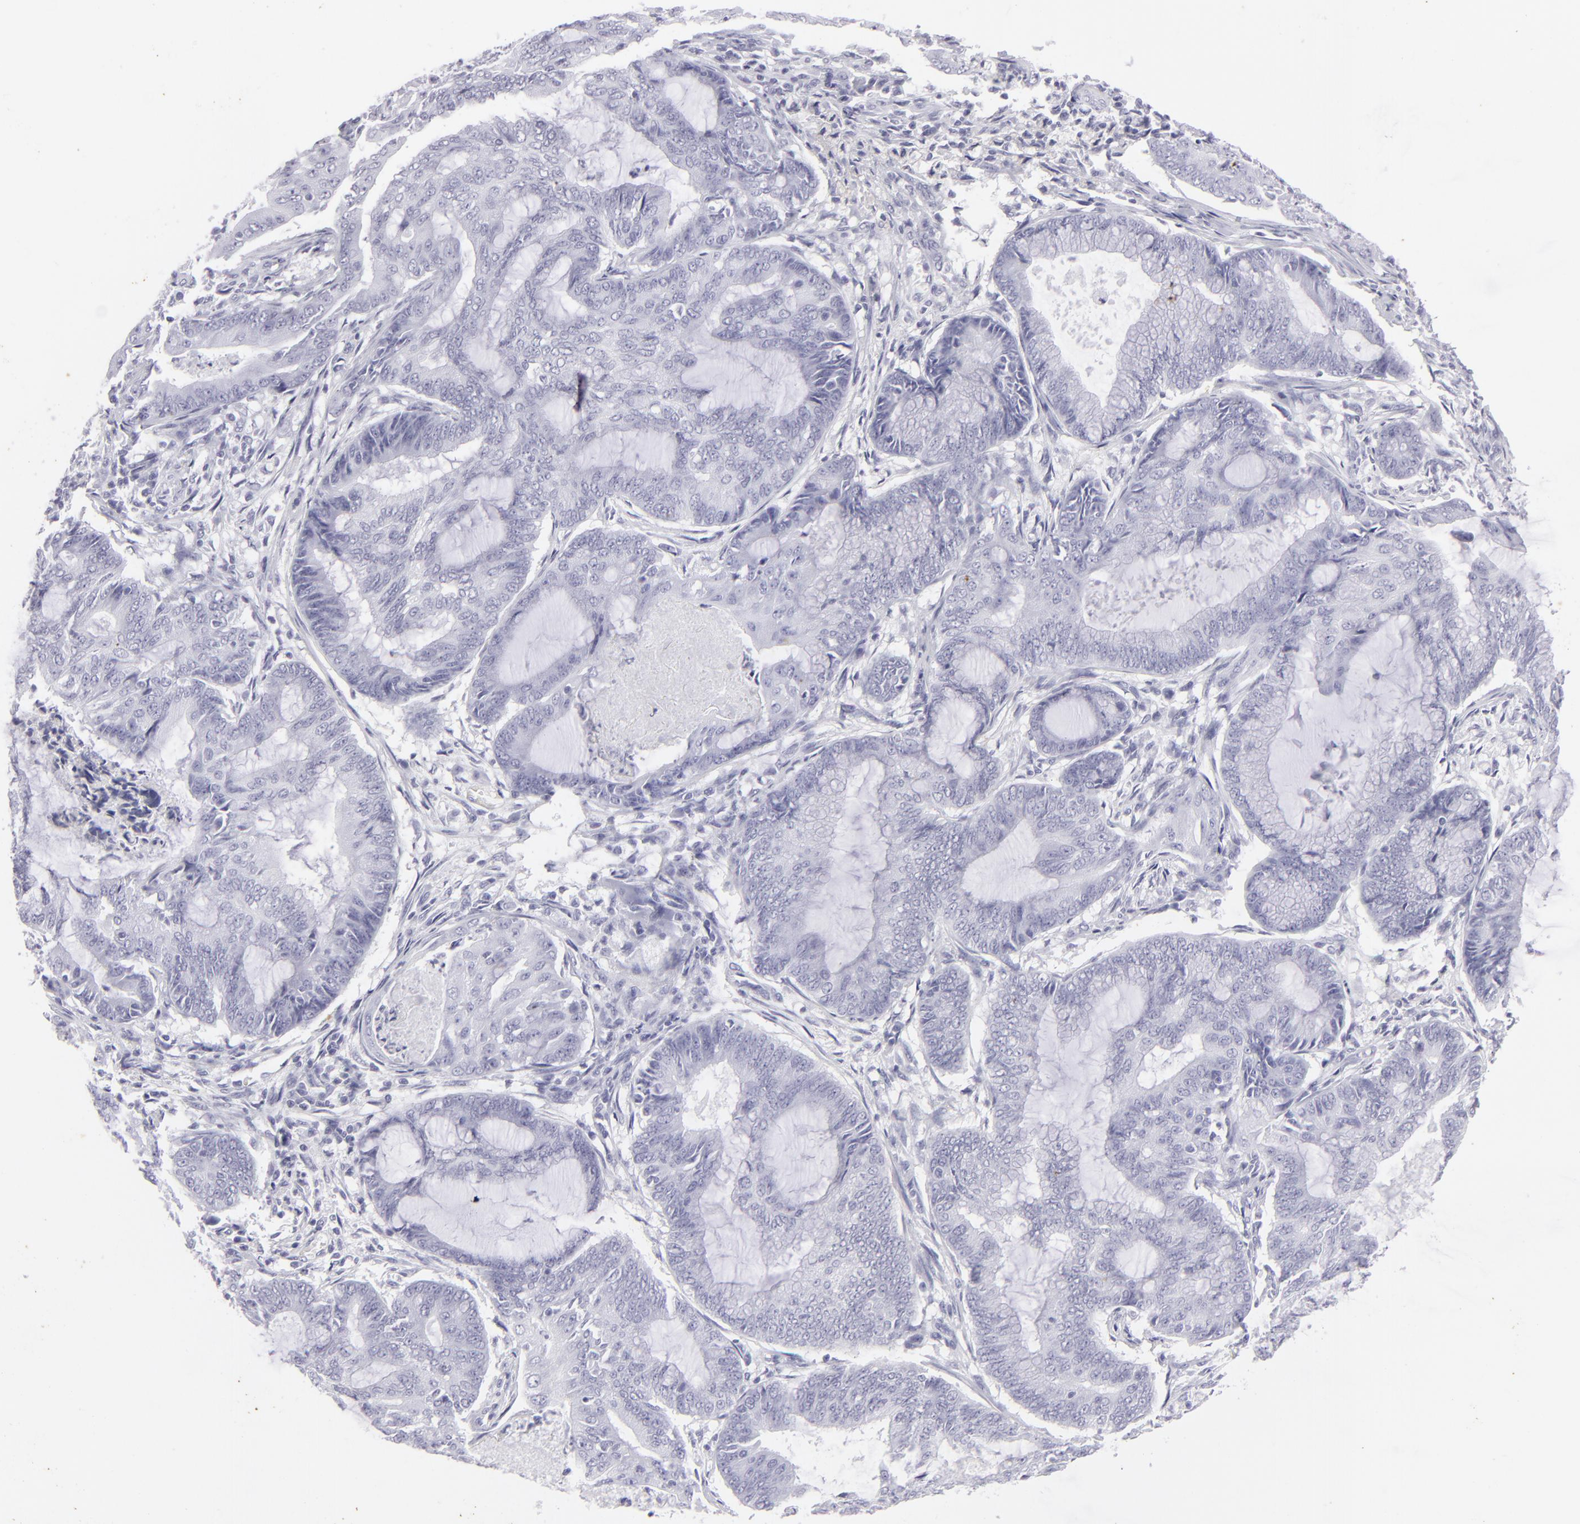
{"staining": {"intensity": "negative", "quantity": "none", "location": "none"}, "tissue": "endometrial cancer", "cell_type": "Tumor cells", "image_type": "cancer", "snomed": [{"axis": "morphology", "description": "Adenocarcinoma, NOS"}, {"axis": "topography", "description": "Endometrium"}], "caption": "This is an immunohistochemistry (IHC) photomicrograph of human endometrial cancer (adenocarcinoma). There is no positivity in tumor cells.", "gene": "KRT1", "patient": {"sex": "female", "age": 63}}